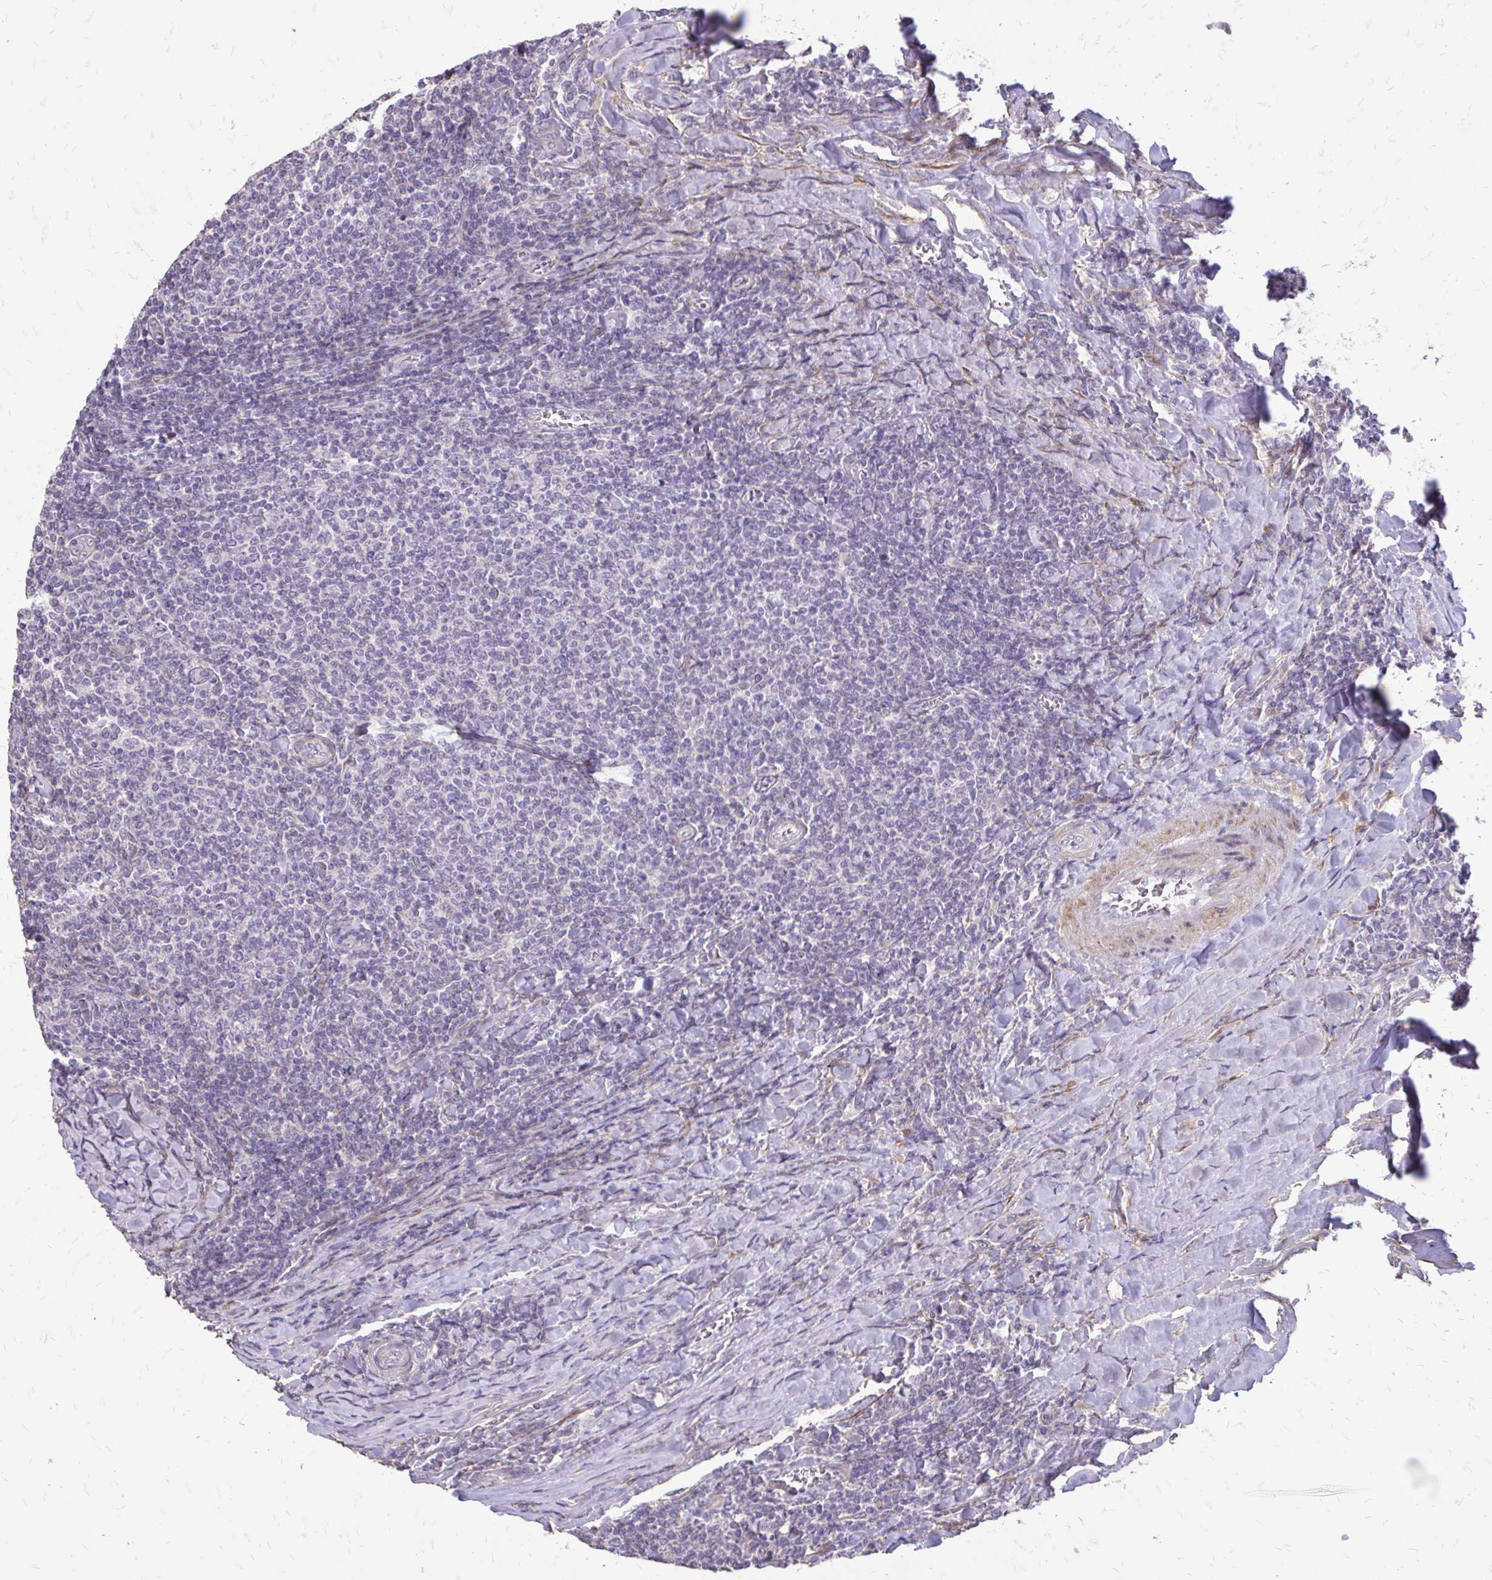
{"staining": {"intensity": "negative", "quantity": "none", "location": "none"}, "tissue": "lymphoma", "cell_type": "Tumor cells", "image_type": "cancer", "snomed": [{"axis": "morphology", "description": "Malignant lymphoma, non-Hodgkin's type, Low grade"}, {"axis": "topography", "description": "Lymph node"}], "caption": "DAB immunohistochemical staining of human malignant lymphoma, non-Hodgkin's type (low-grade) shows no significant staining in tumor cells.", "gene": "MYORG", "patient": {"sex": "male", "age": 52}}